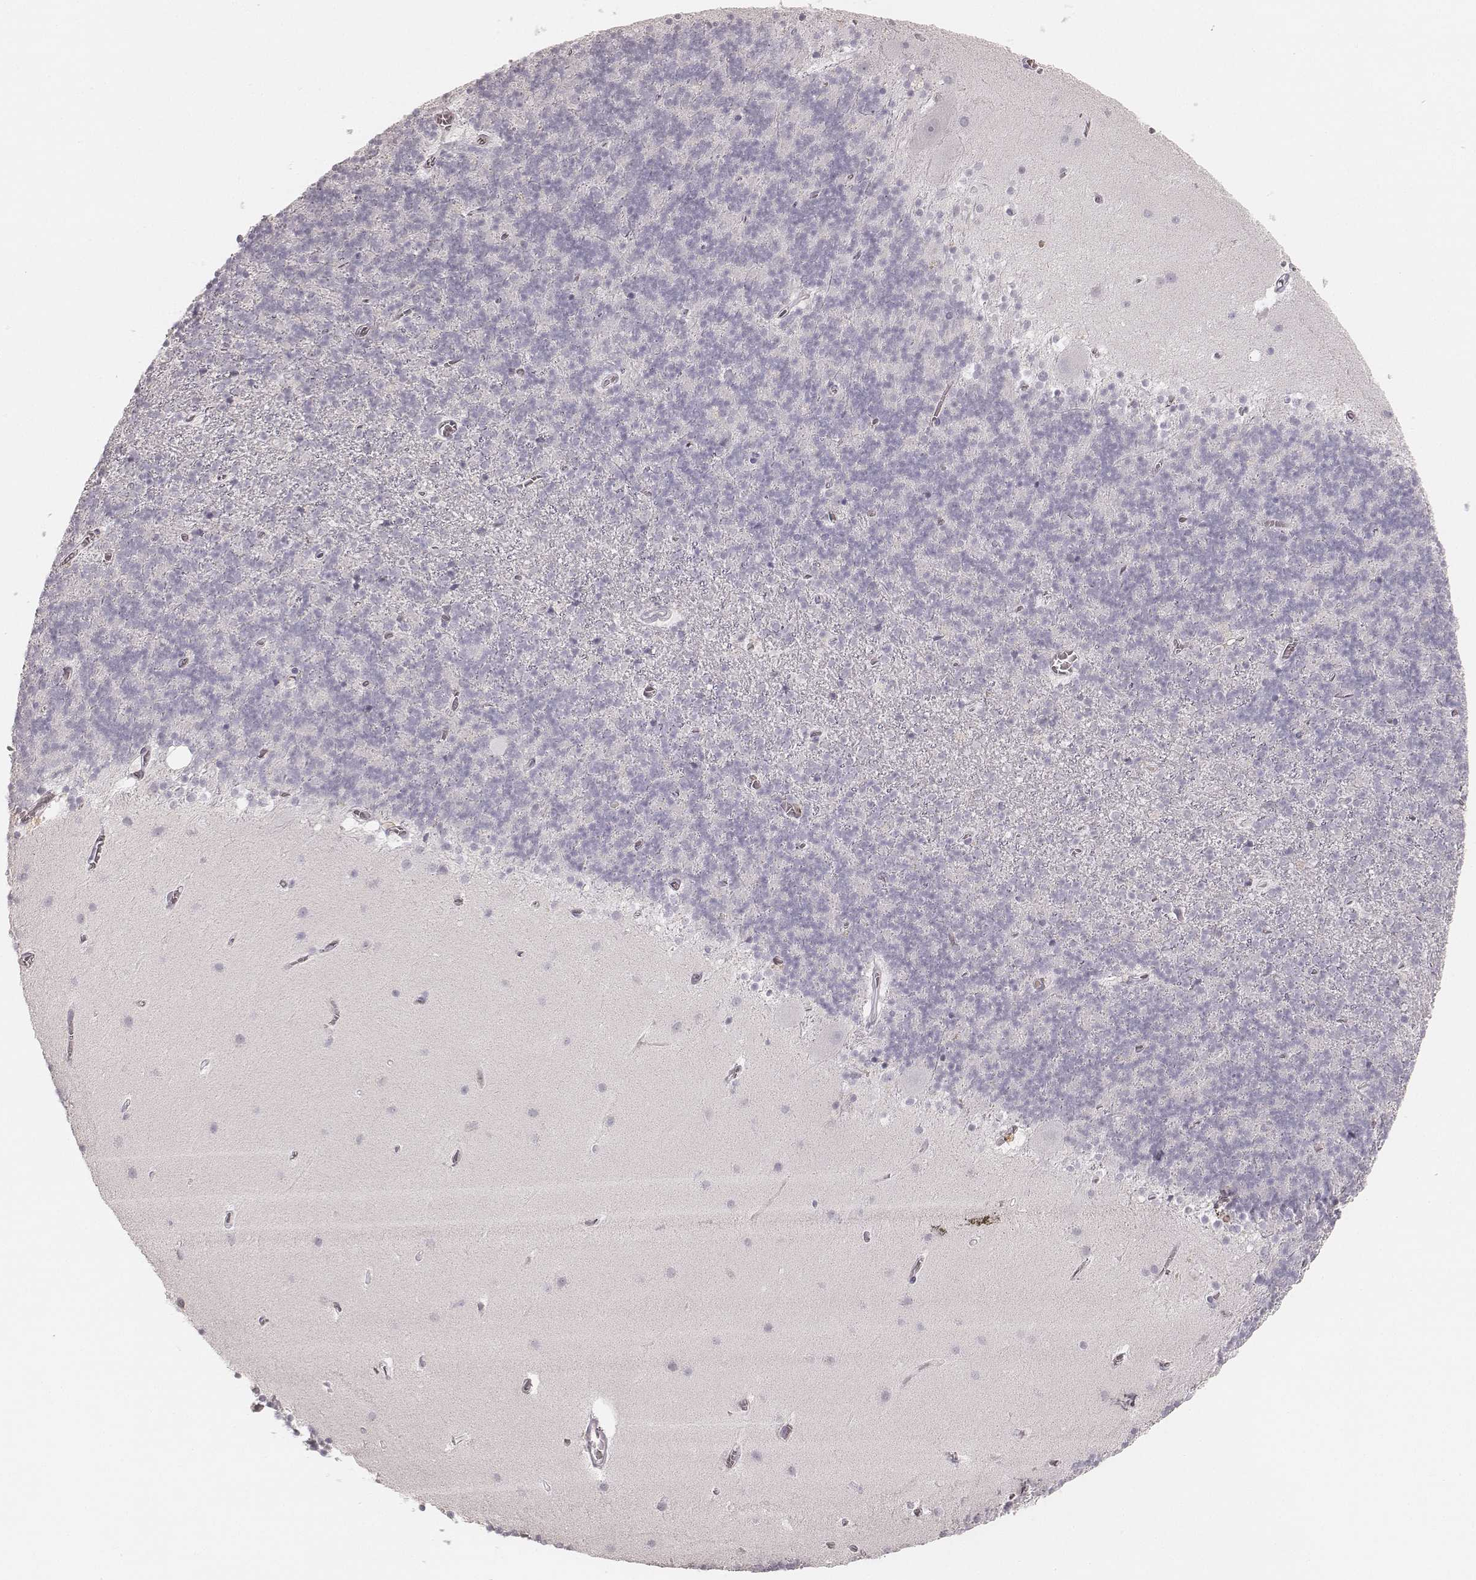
{"staining": {"intensity": "negative", "quantity": "none", "location": "none"}, "tissue": "cerebellum", "cell_type": "Cells in granular layer", "image_type": "normal", "snomed": [{"axis": "morphology", "description": "Normal tissue, NOS"}, {"axis": "topography", "description": "Cerebellum"}], "caption": "Immunohistochemical staining of benign human cerebellum displays no significant positivity in cells in granular layer. Brightfield microscopy of immunohistochemistry stained with DAB (3,3'-diaminobenzidine) (brown) and hematoxylin (blue), captured at high magnification.", "gene": "KRT31", "patient": {"sex": "male", "age": 70}}